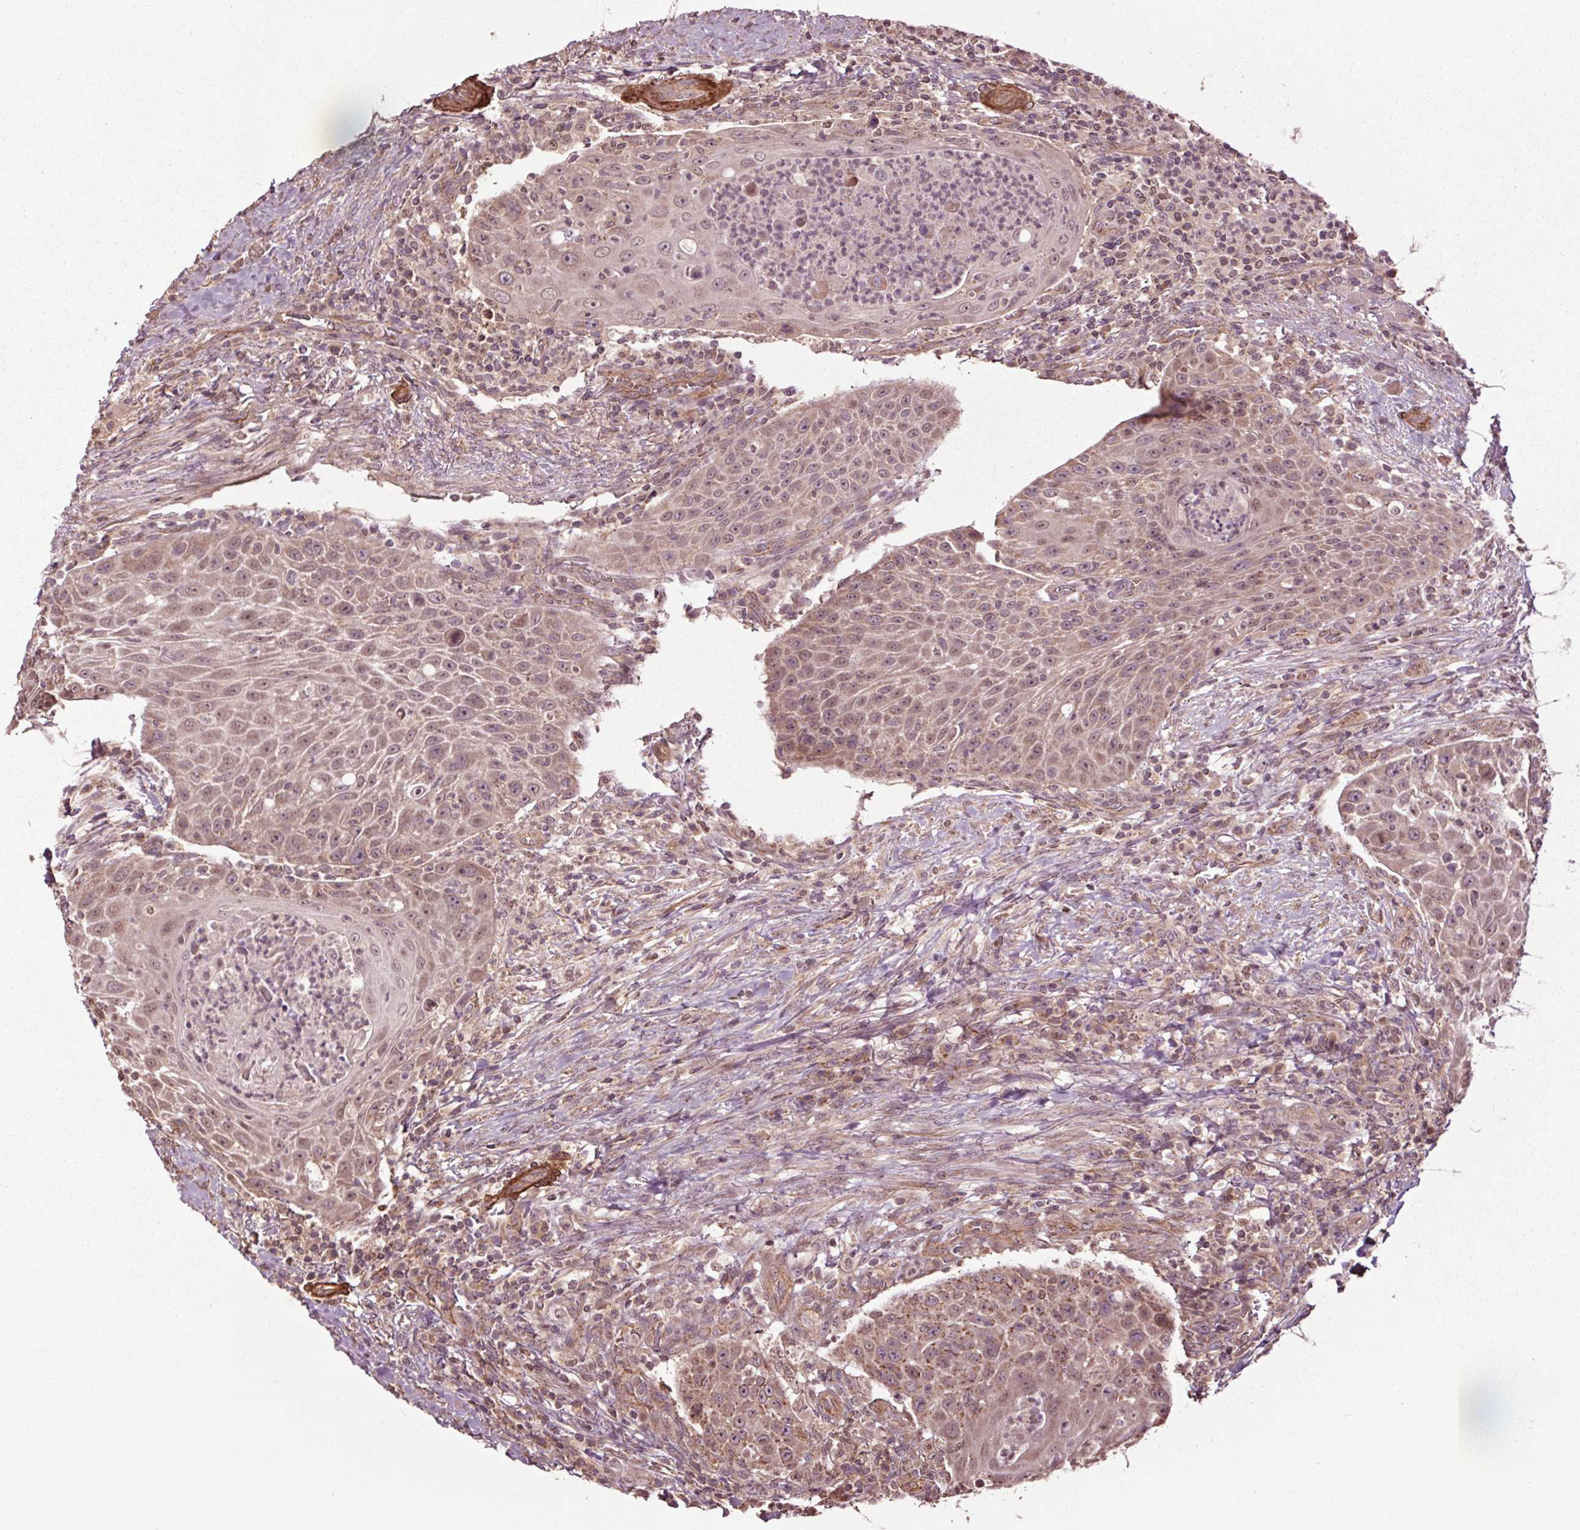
{"staining": {"intensity": "weak", "quantity": ">75%", "location": "nuclear"}, "tissue": "head and neck cancer", "cell_type": "Tumor cells", "image_type": "cancer", "snomed": [{"axis": "morphology", "description": "Squamous cell carcinoma, NOS"}, {"axis": "topography", "description": "Head-Neck"}], "caption": "Head and neck squamous cell carcinoma stained with DAB (3,3'-diaminobenzidine) IHC demonstrates low levels of weak nuclear expression in approximately >75% of tumor cells.", "gene": "CEP95", "patient": {"sex": "male", "age": 69}}